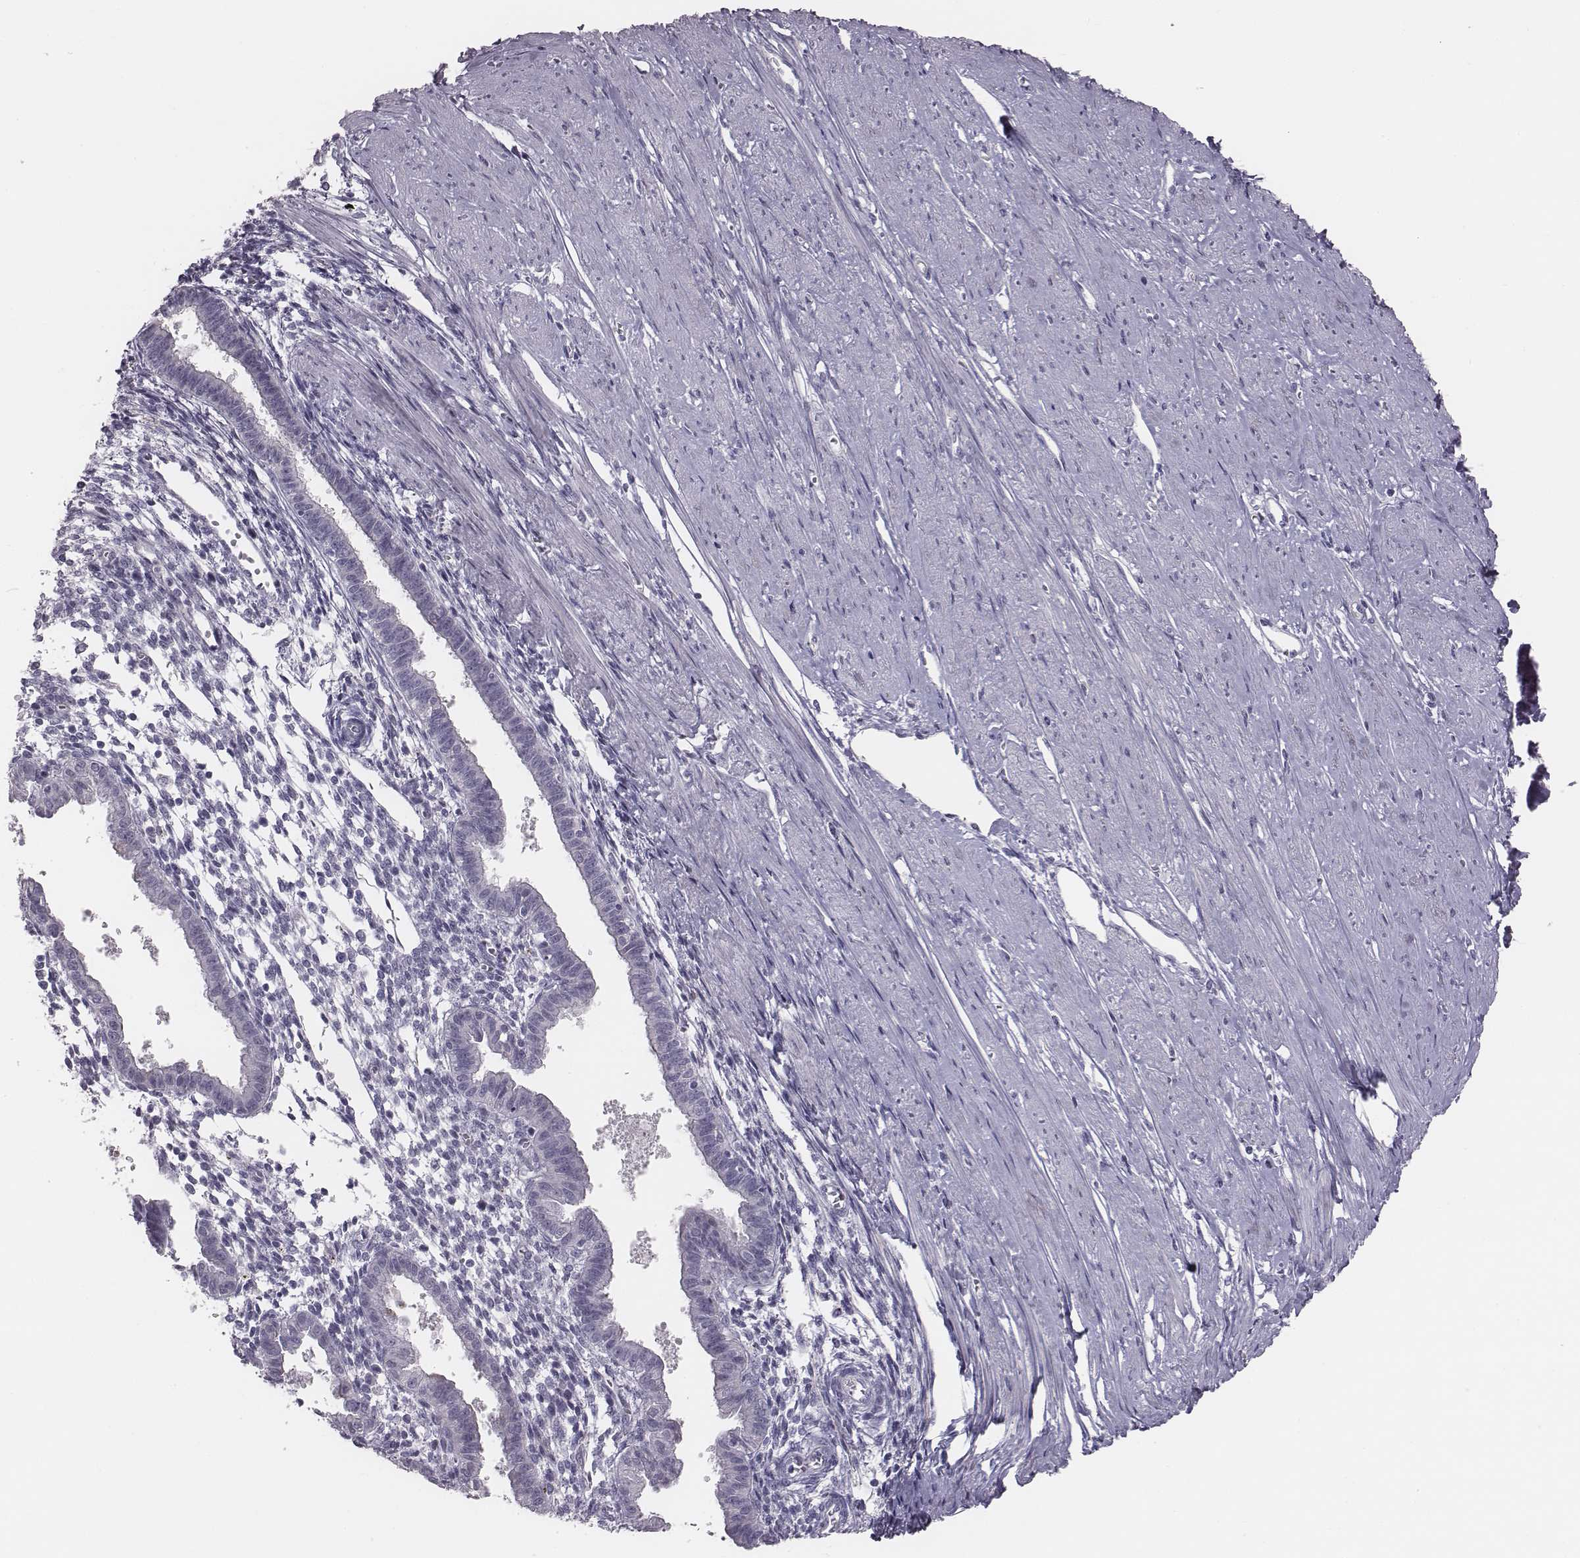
{"staining": {"intensity": "negative", "quantity": "none", "location": "none"}, "tissue": "endometrium", "cell_type": "Cells in endometrial stroma", "image_type": "normal", "snomed": [{"axis": "morphology", "description": "Normal tissue, NOS"}, {"axis": "topography", "description": "Endometrium"}], "caption": "IHC histopathology image of normal human endometrium stained for a protein (brown), which exhibits no expression in cells in endometrial stroma.", "gene": "CACNG4", "patient": {"sex": "female", "age": 37}}